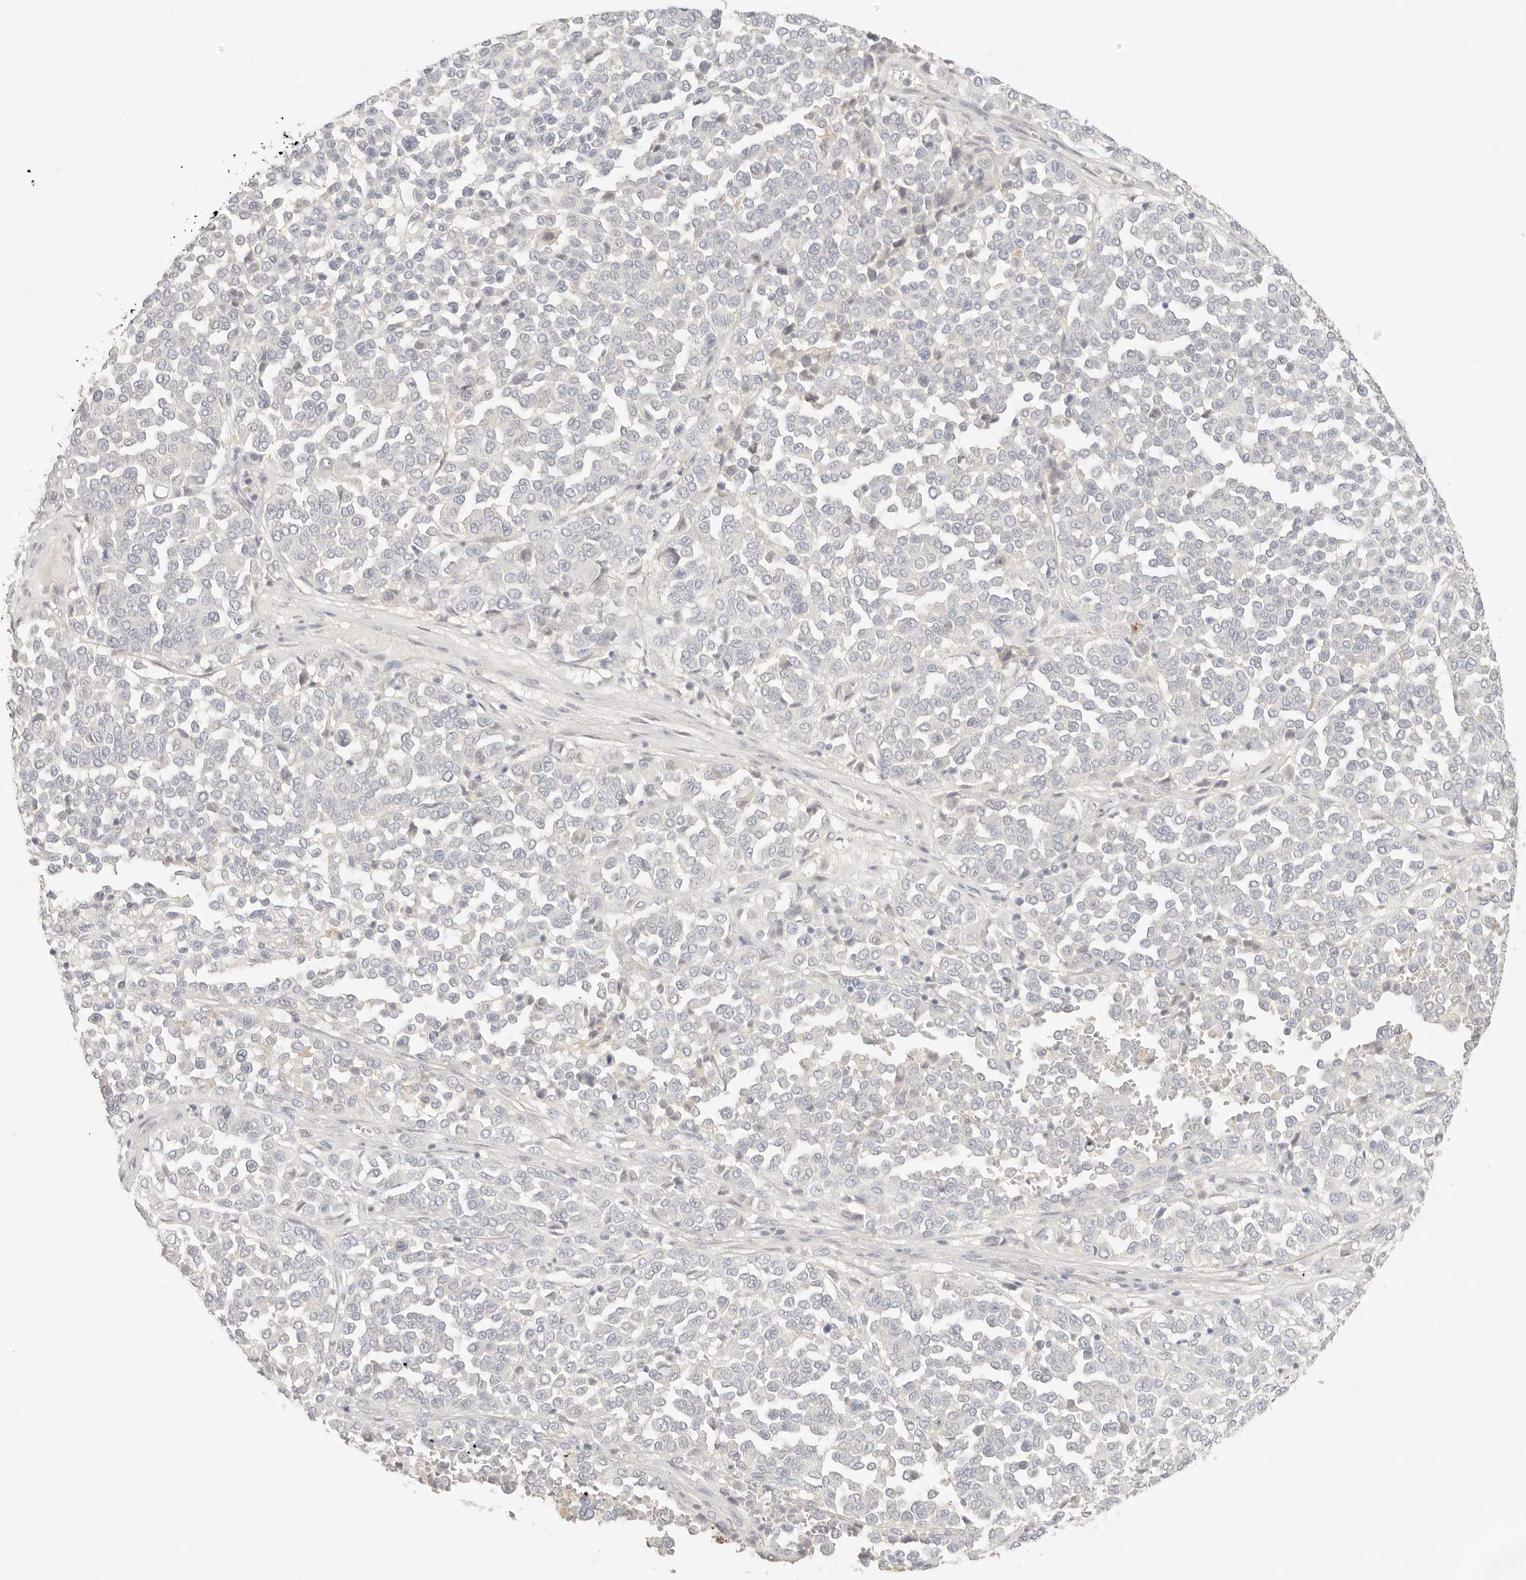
{"staining": {"intensity": "negative", "quantity": "none", "location": "none"}, "tissue": "melanoma", "cell_type": "Tumor cells", "image_type": "cancer", "snomed": [{"axis": "morphology", "description": "Malignant melanoma, Metastatic site"}, {"axis": "topography", "description": "Pancreas"}], "caption": "A high-resolution histopathology image shows immunohistochemistry (IHC) staining of melanoma, which demonstrates no significant staining in tumor cells. The staining was performed using DAB to visualize the protein expression in brown, while the nuclei were stained in blue with hematoxylin (Magnification: 20x).", "gene": "CEP120", "patient": {"sex": "female", "age": 30}}